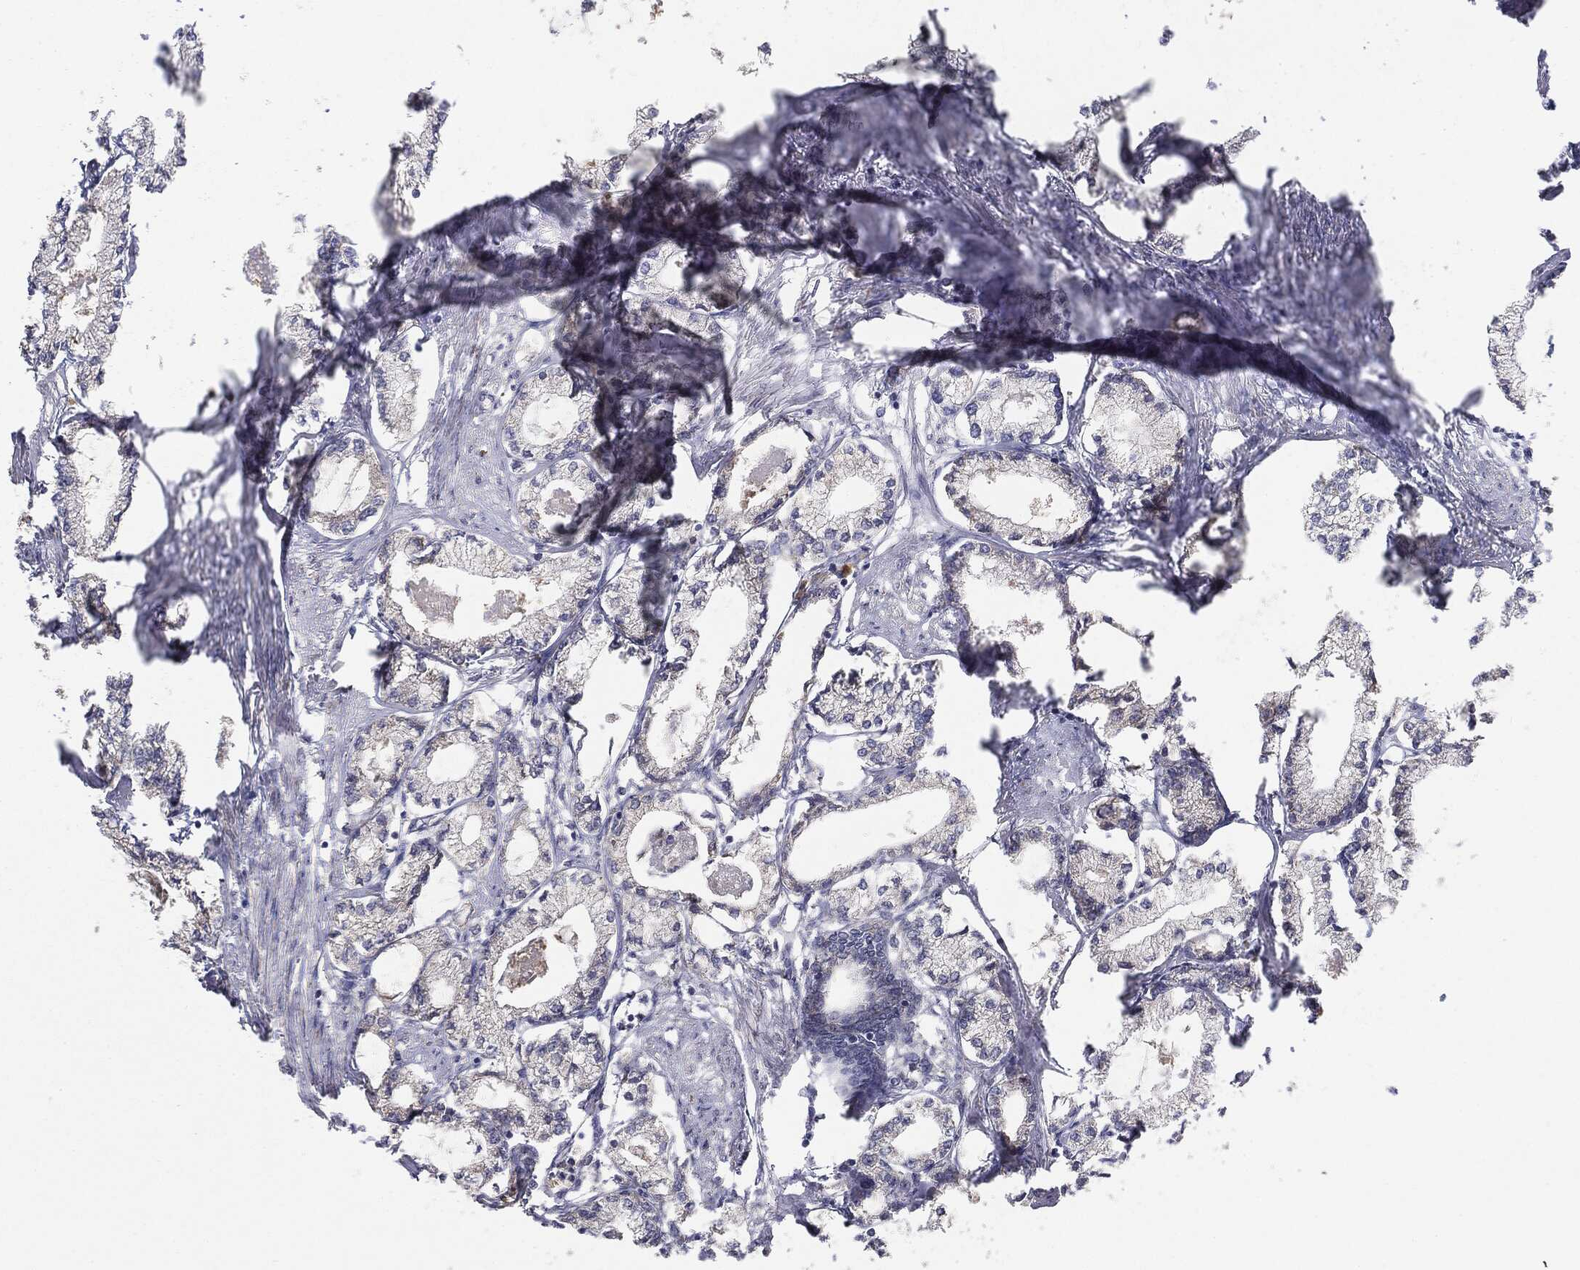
{"staining": {"intensity": "negative", "quantity": "none", "location": "none"}, "tissue": "prostate cancer", "cell_type": "Tumor cells", "image_type": "cancer", "snomed": [{"axis": "morphology", "description": "Adenocarcinoma, NOS"}, {"axis": "topography", "description": "Prostate"}], "caption": "High power microscopy micrograph of an immunohistochemistry (IHC) histopathology image of prostate cancer (adenocarcinoma), revealing no significant staining in tumor cells. (Brightfield microscopy of DAB immunohistochemistry at high magnification).", "gene": "EIF2AK2", "patient": {"sex": "male", "age": 56}}